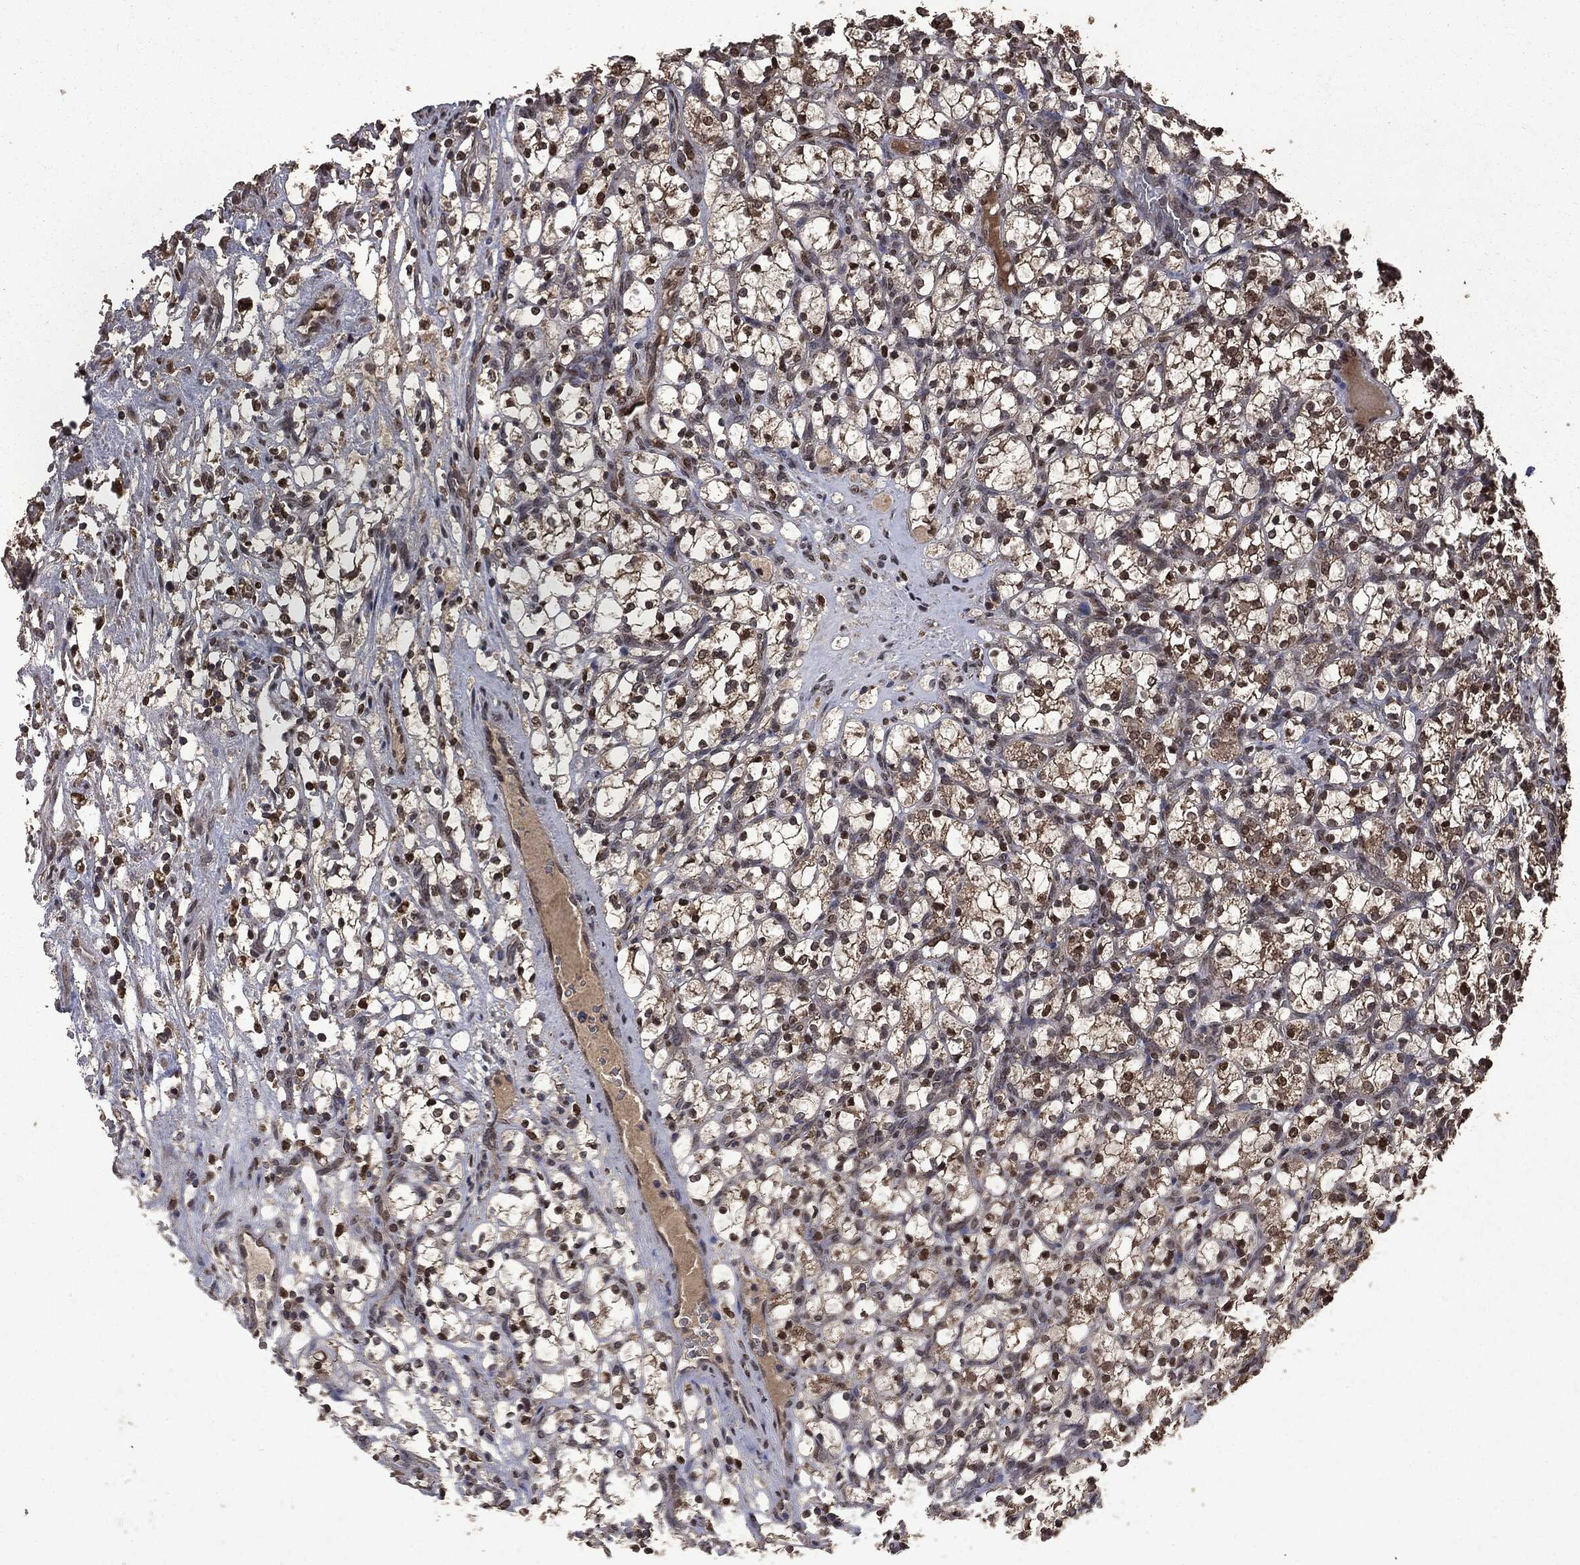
{"staining": {"intensity": "strong", "quantity": "25%-75%", "location": "cytoplasmic/membranous,nuclear"}, "tissue": "renal cancer", "cell_type": "Tumor cells", "image_type": "cancer", "snomed": [{"axis": "morphology", "description": "Adenocarcinoma, NOS"}, {"axis": "topography", "description": "Kidney"}], "caption": "Tumor cells demonstrate strong cytoplasmic/membranous and nuclear positivity in about 25%-75% of cells in adenocarcinoma (renal).", "gene": "PPP6R2", "patient": {"sex": "female", "age": 69}}